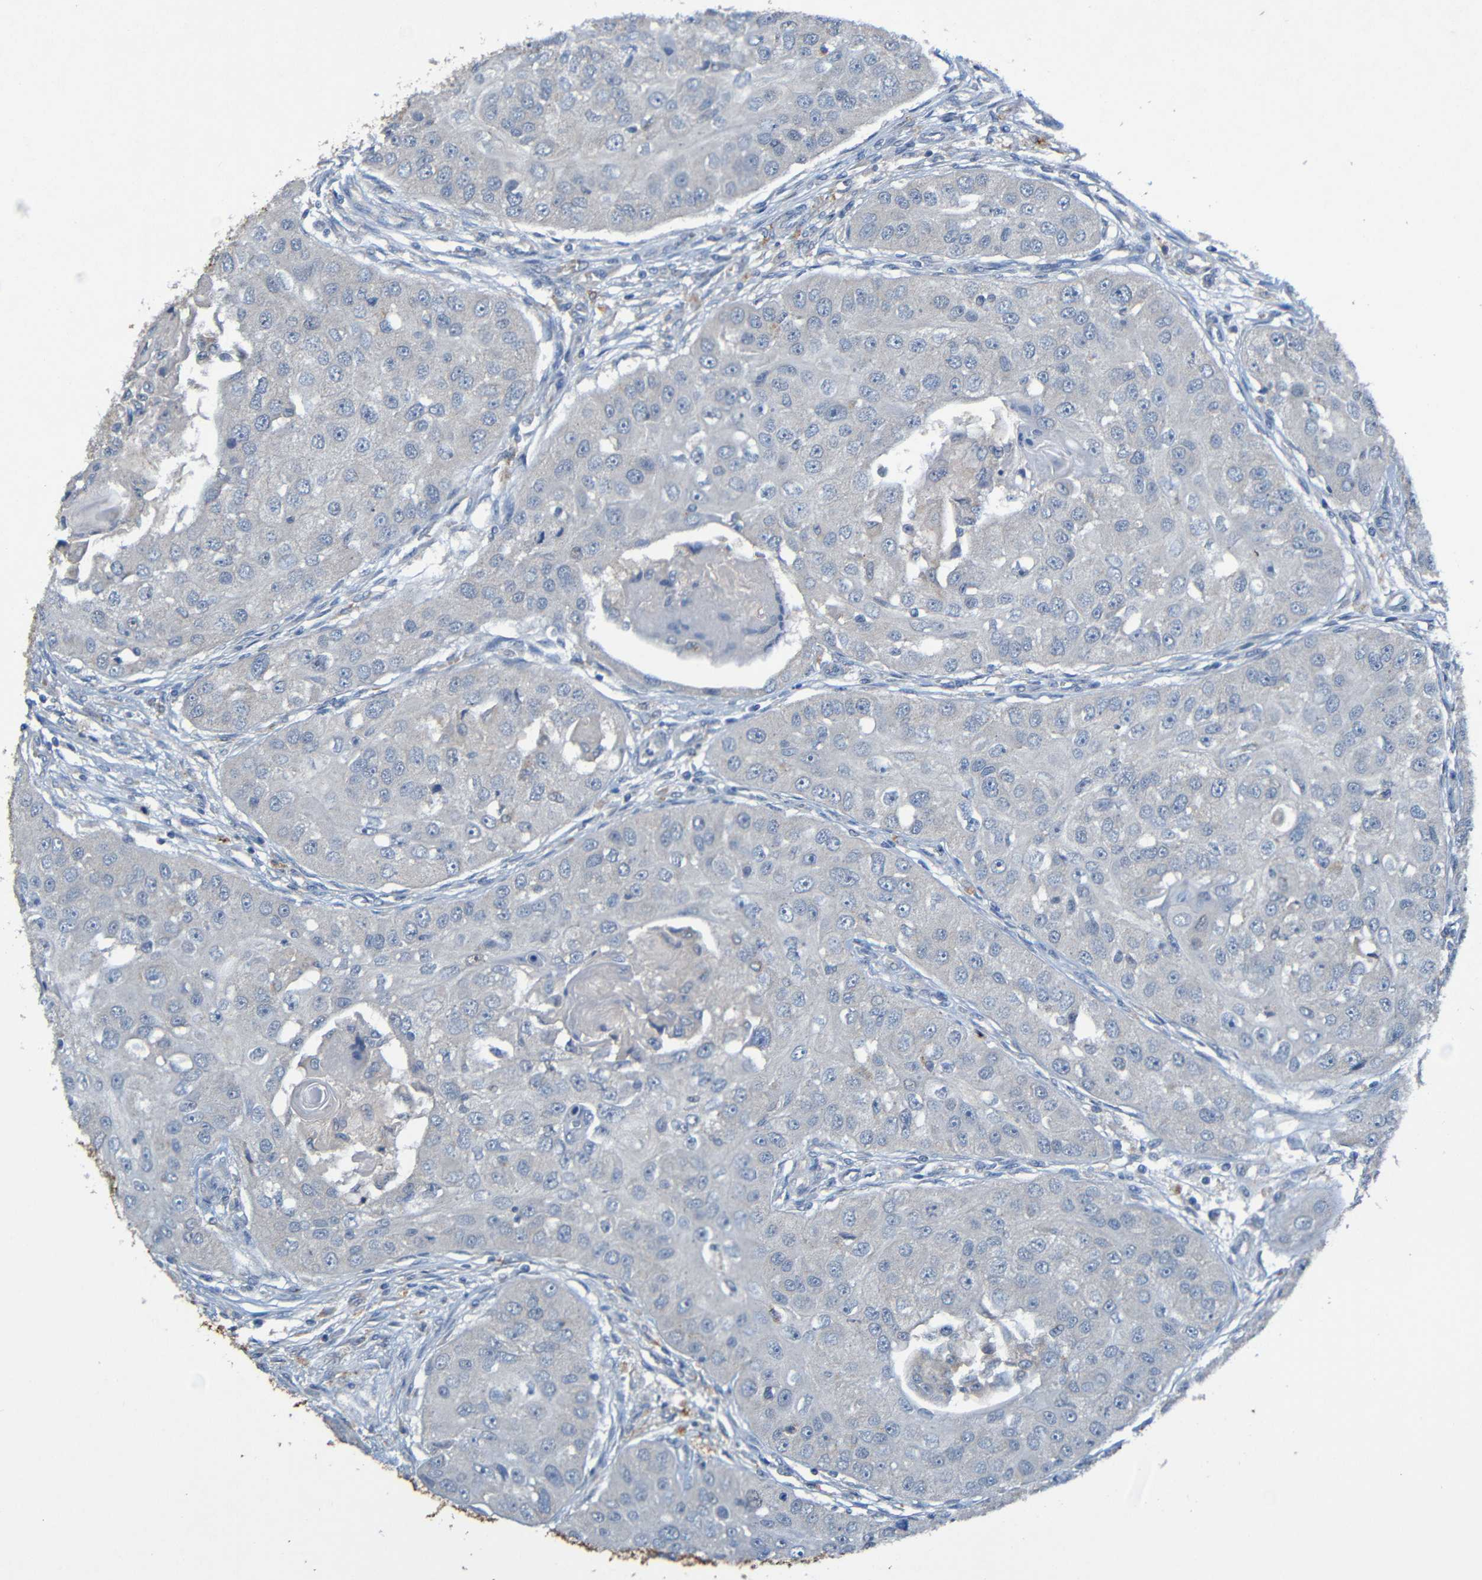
{"staining": {"intensity": "negative", "quantity": "none", "location": "none"}, "tissue": "head and neck cancer", "cell_type": "Tumor cells", "image_type": "cancer", "snomed": [{"axis": "morphology", "description": "Normal tissue, NOS"}, {"axis": "morphology", "description": "Squamous cell carcinoma, NOS"}, {"axis": "topography", "description": "Skeletal muscle"}, {"axis": "topography", "description": "Head-Neck"}], "caption": "Tumor cells show no significant staining in head and neck squamous cell carcinoma. (Stains: DAB (3,3'-diaminobenzidine) IHC with hematoxylin counter stain, Microscopy: brightfield microscopy at high magnification).", "gene": "LRRC70", "patient": {"sex": "male", "age": 51}}